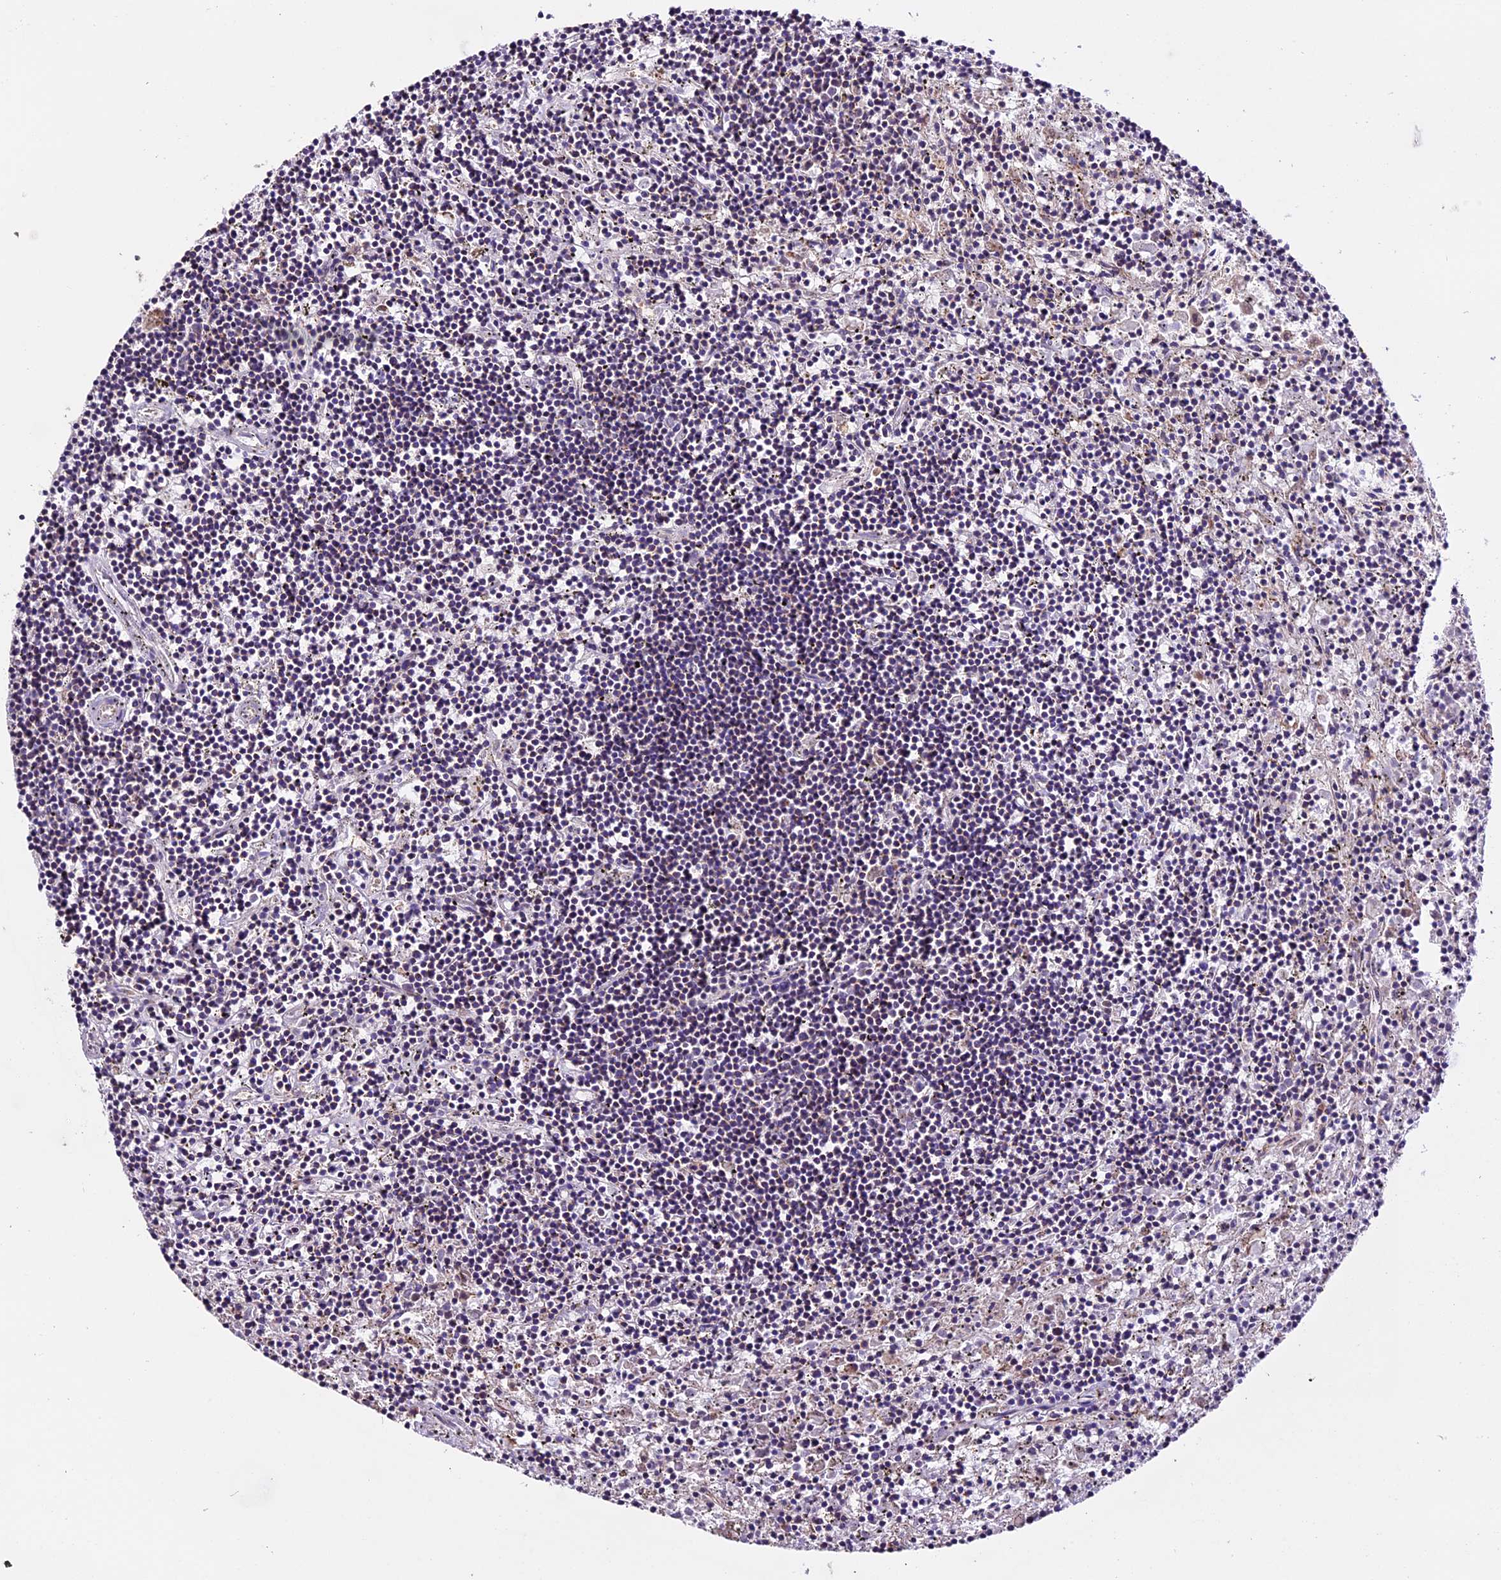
{"staining": {"intensity": "negative", "quantity": "none", "location": "none"}, "tissue": "lymphoma", "cell_type": "Tumor cells", "image_type": "cancer", "snomed": [{"axis": "morphology", "description": "Malignant lymphoma, non-Hodgkin's type, Low grade"}, {"axis": "topography", "description": "Spleen"}], "caption": "This is a micrograph of IHC staining of lymphoma, which shows no positivity in tumor cells.", "gene": "DDX28", "patient": {"sex": "male", "age": 76}}